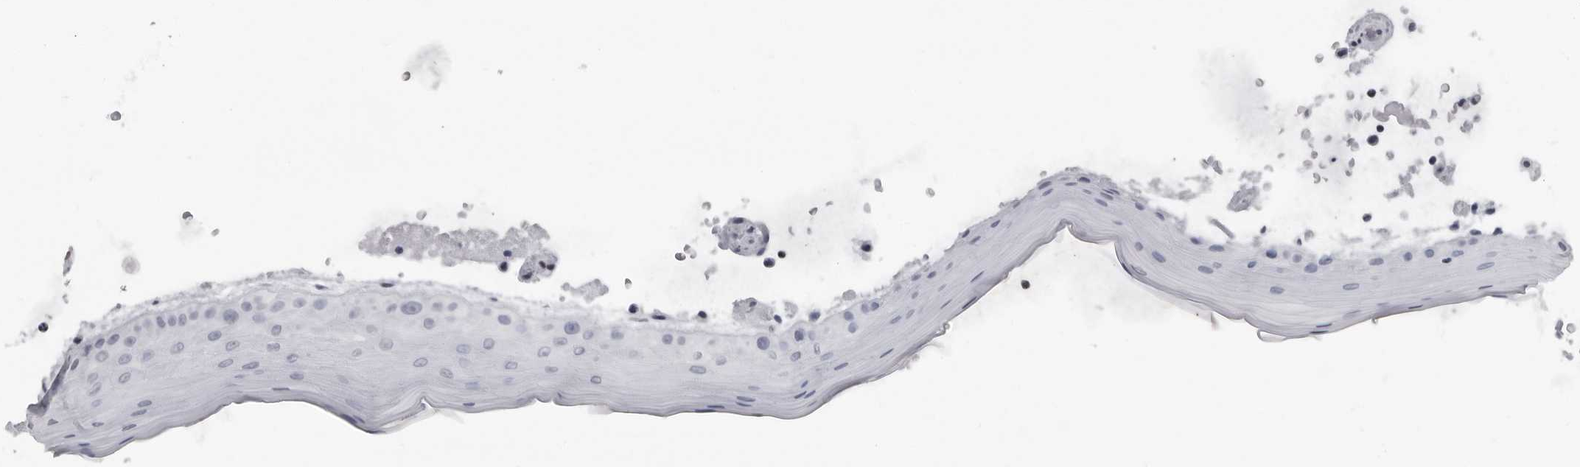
{"staining": {"intensity": "negative", "quantity": "none", "location": "none"}, "tissue": "oral mucosa", "cell_type": "Squamous epithelial cells", "image_type": "normal", "snomed": [{"axis": "morphology", "description": "Normal tissue, NOS"}, {"axis": "topography", "description": "Oral tissue"}], "caption": "DAB (3,3'-diaminobenzidine) immunohistochemical staining of benign oral mucosa shows no significant positivity in squamous epithelial cells. (DAB immunohistochemistry visualized using brightfield microscopy, high magnification).", "gene": "SATB2", "patient": {"sex": "male", "age": 13}}